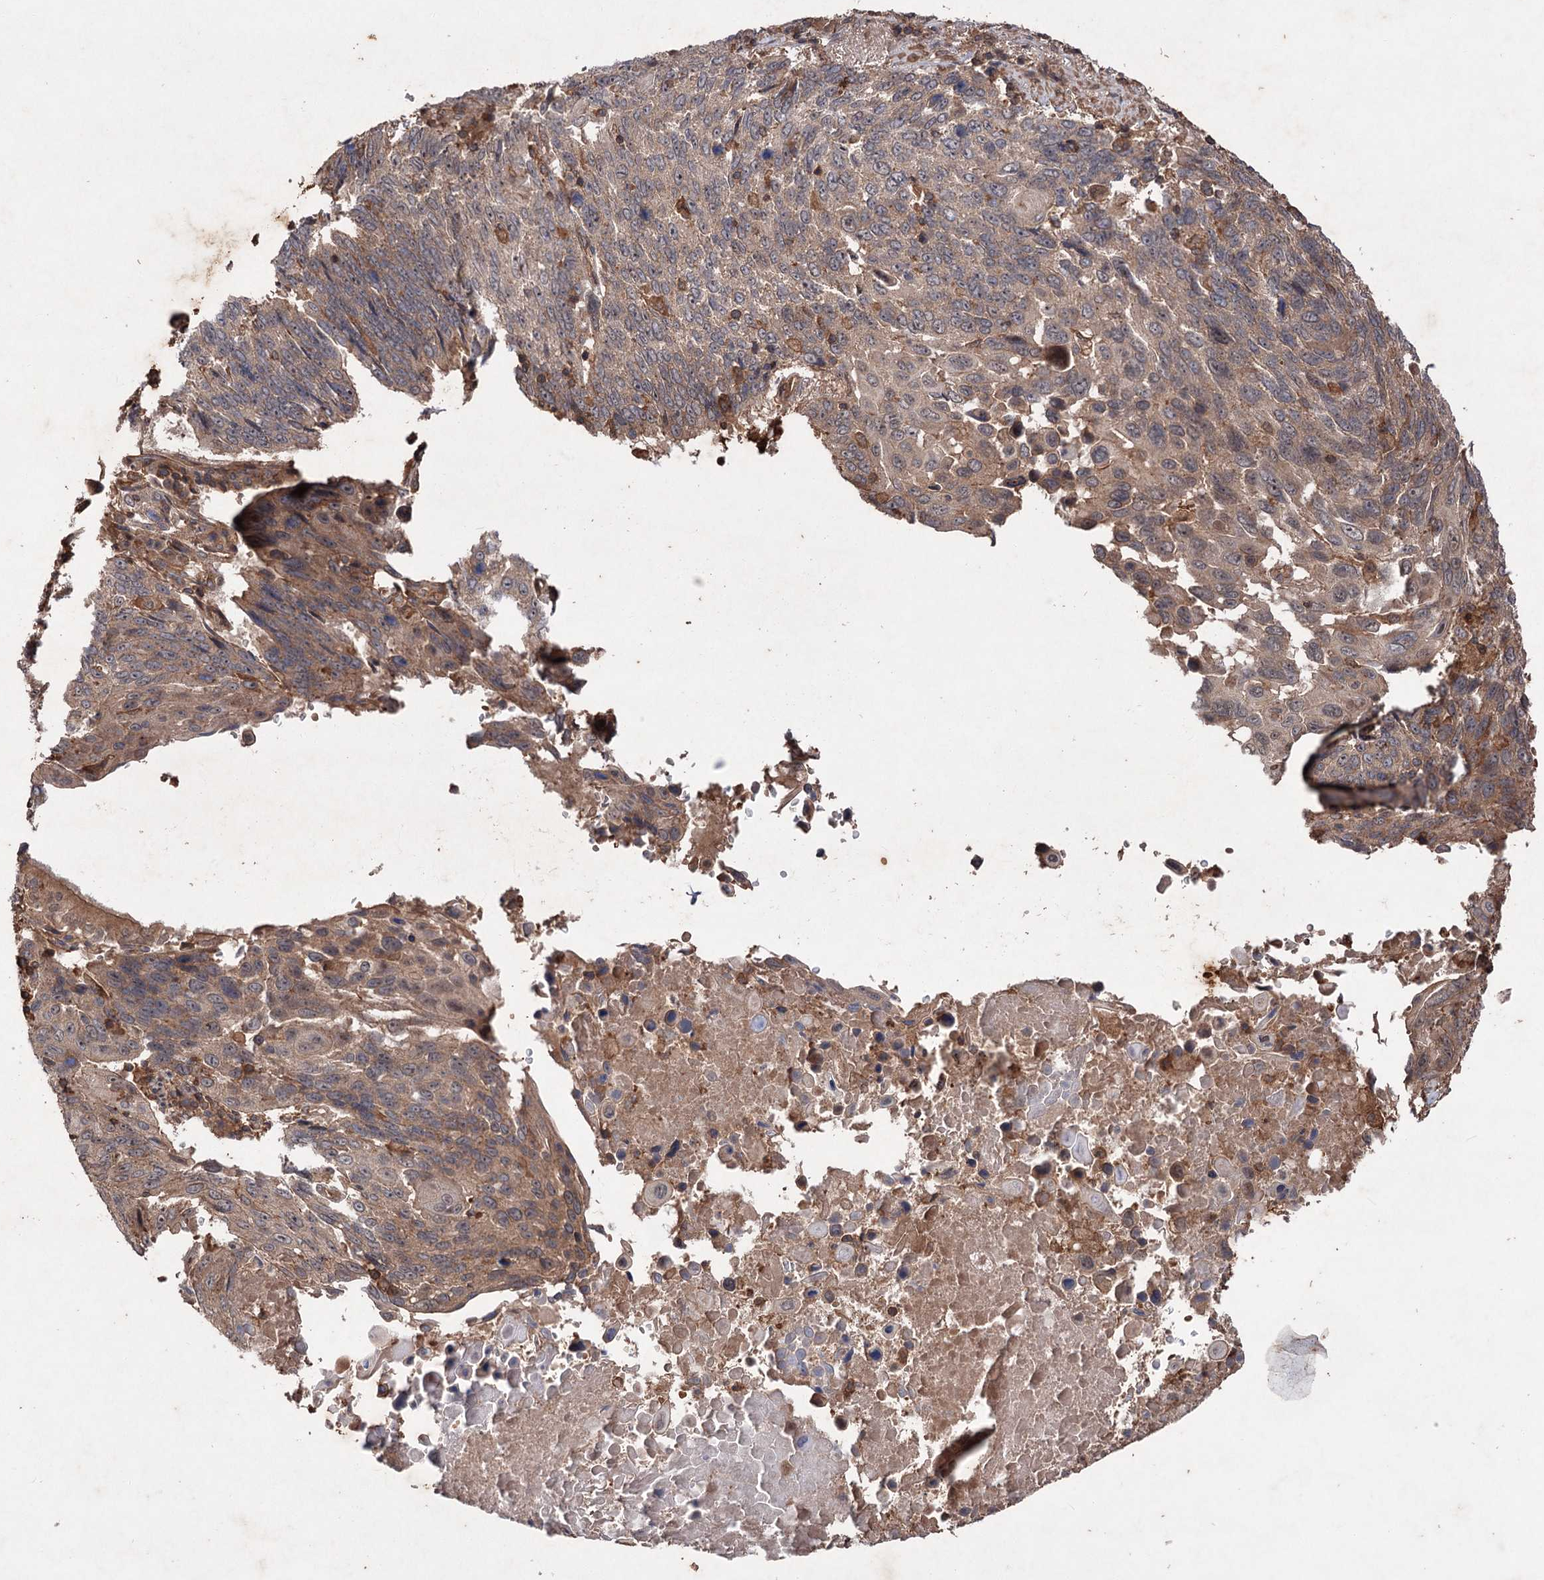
{"staining": {"intensity": "weak", "quantity": ">75%", "location": "cytoplasmic/membranous"}, "tissue": "lung cancer", "cell_type": "Tumor cells", "image_type": "cancer", "snomed": [{"axis": "morphology", "description": "Squamous cell carcinoma, NOS"}, {"axis": "topography", "description": "Lung"}], "caption": "Immunohistochemical staining of lung cancer displays weak cytoplasmic/membranous protein positivity in about >75% of tumor cells. The staining was performed using DAB (3,3'-diaminobenzidine) to visualize the protein expression in brown, while the nuclei were stained in blue with hematoxylin (Magnification: 20x).", "gene": "ADK", "patient": {"sex": "male", "age": 66}}